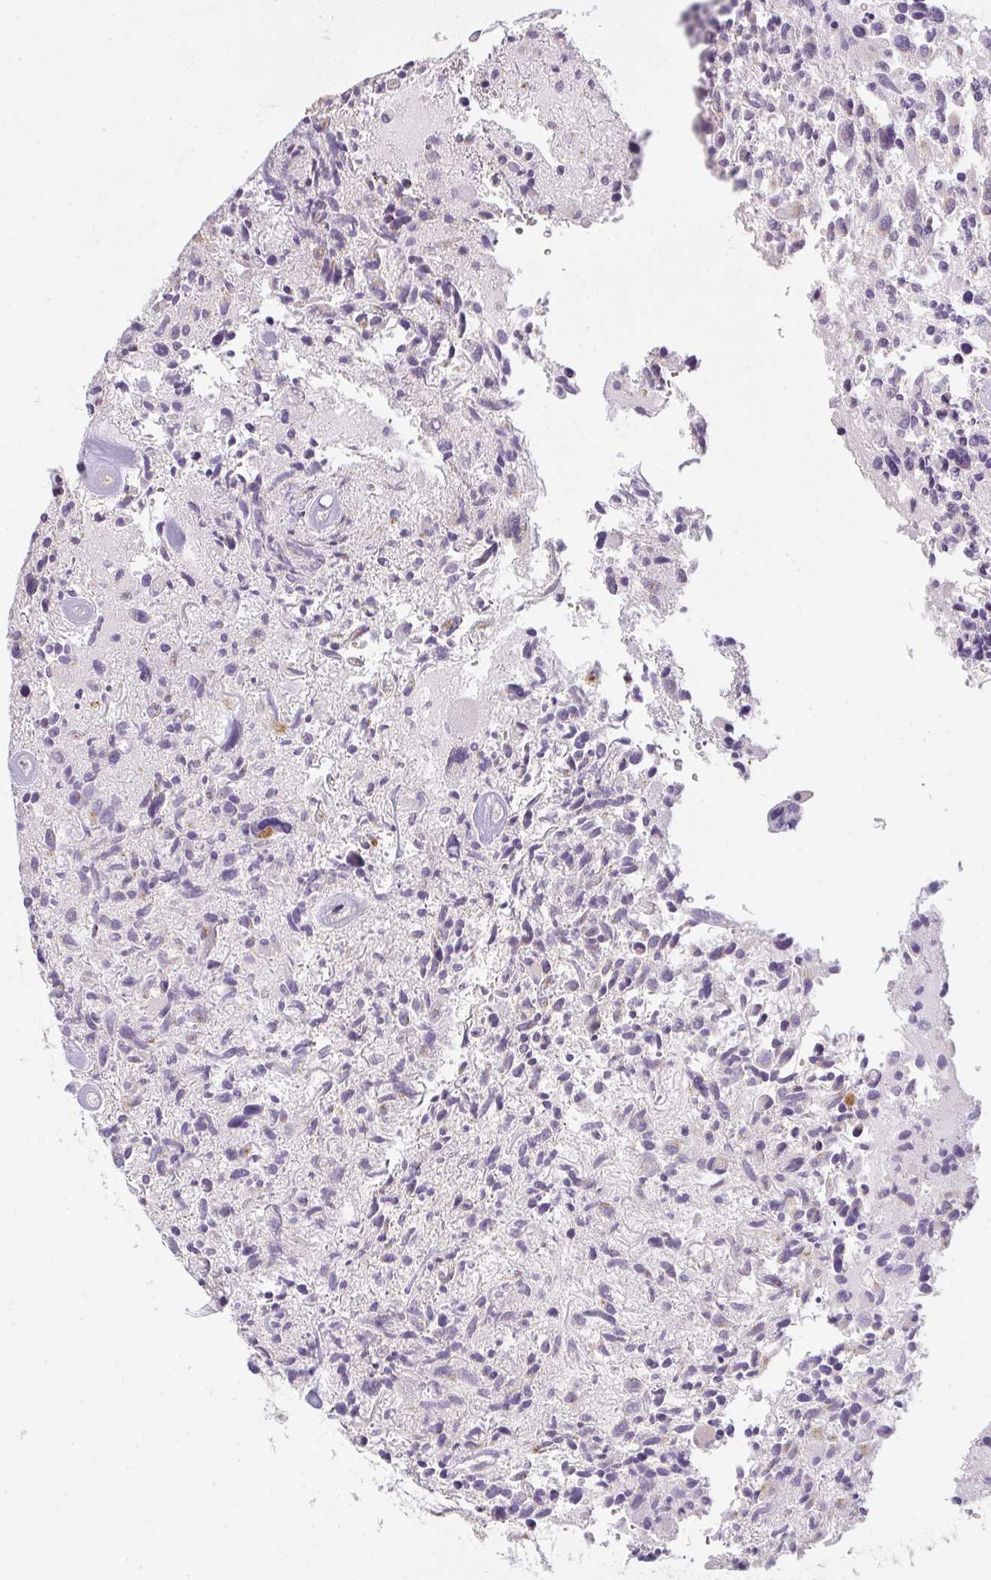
{"staining": {"intensity": "moderate", "quantity": "<25%", "location": "cytoplasmic/membranous"}, "tissue": "glioma", "cell_type": "Tumor cells", "image_type": "cancer", "snomed": [{"axis": "morphology", "description": "Glioma, malignant, High grade"}, {"axis": "topography", "description": "Brain"}], "caption": "Glioma stained with a brown dye shows moderate cytoplasmic/membranous positive positivity in approximately <25% of tumor cells.", "gene": "GVQW3", "patient": {"sex": "female", "age": 11}}